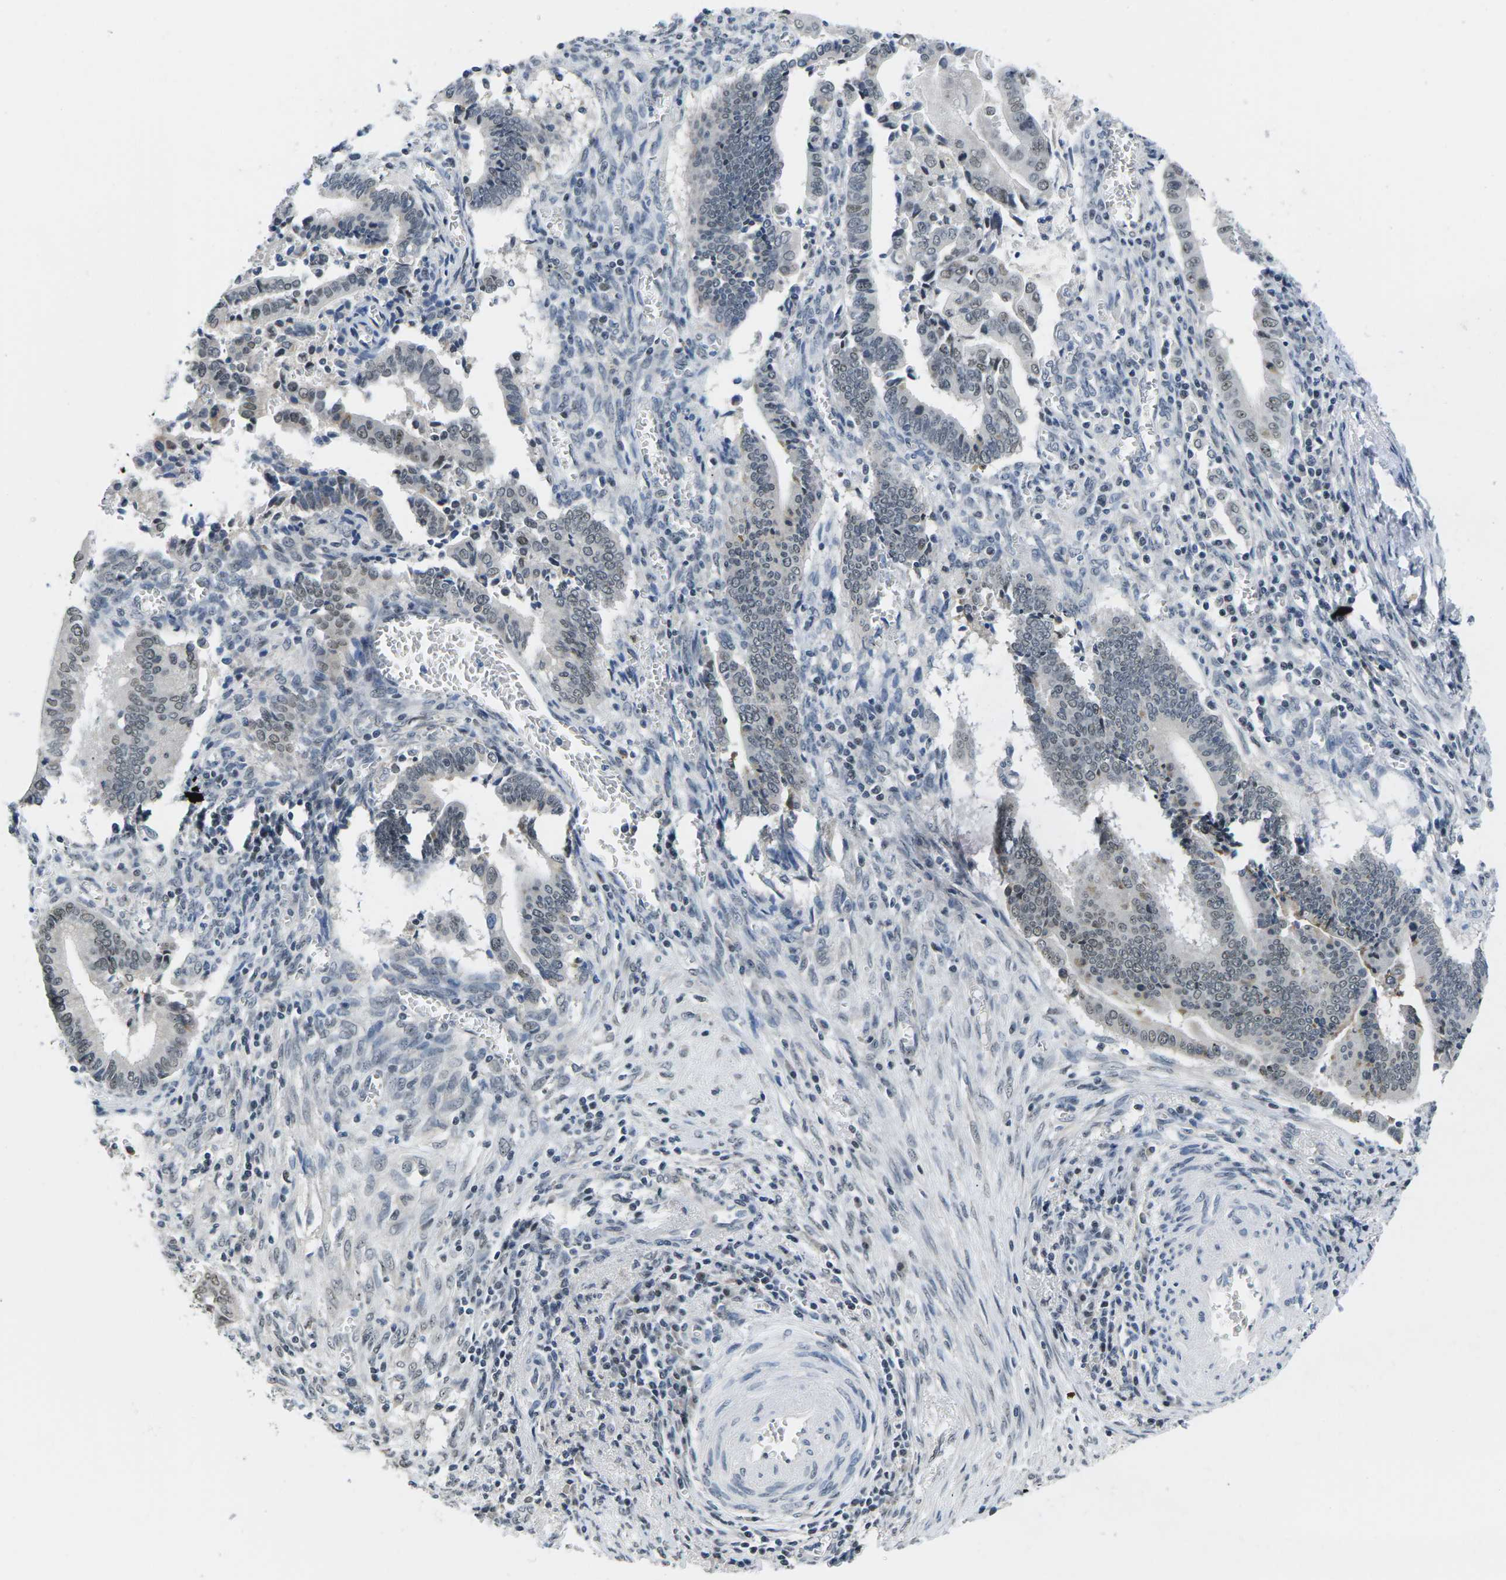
{"staining": {"intensity": "weak", "quantity": "25%-75%", "location": "nuclear"}, "tissue": "cervical cancer", "cell_type": "Tumor cells", "image_type": "cancer", "snomed": [{"axis": "morphology", "description": "Adenocarcinoma, NOS"}, {"axis": "topography", "description": "Cervix"}], "caption": "Protein staining of cervical cancer (adenocarcinoma) tissue shows weak nuclear expression in approximately 25%-75% of tumor cells. Immunohistochemistry stains the protein of interest in brown and the nuclei are stained blue.", "gene": "NSRP1", "patient": {"sex": "female", "age": 44}}